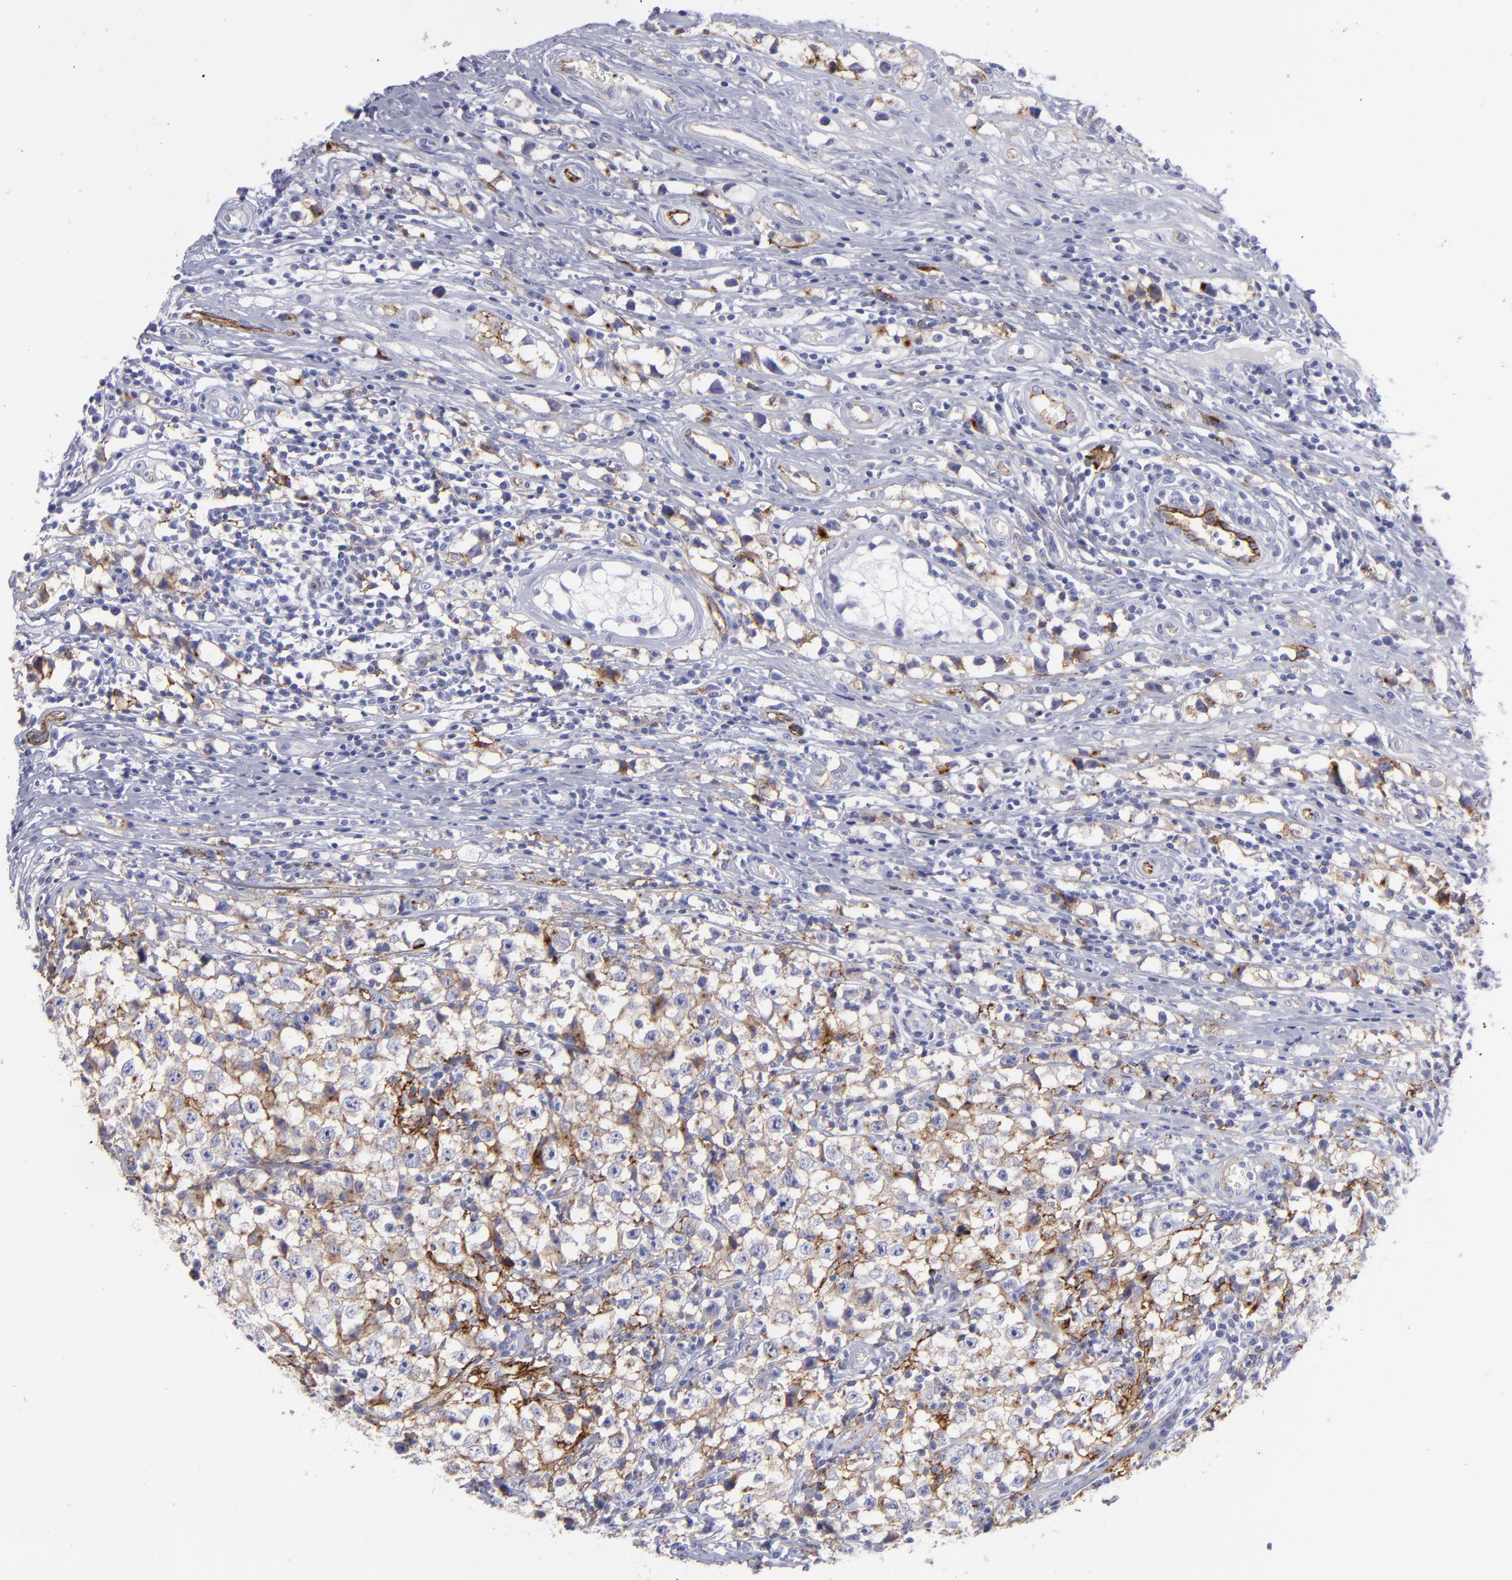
{"staining": {"intensity": "moderate", "quantity": ">75%", "location": "cytoplasmic/membranous"}, "tissue": "testis cancer", "cell_type": "Tumor cells", "image_type": "cancer", "snomed": [{"axis": "morphology", "description": "Seminoma, NOS"}, {"axis": "topography", "description": "Testis"}], "caption": "Testis seminoma tissue exhibits moderate cytoplasmic/membranous staining in approximately >75% of tumor cells, visualized by immunohistochemistry.", "gene": "ACE", "patient": {"sex": "male", "age": 35}}